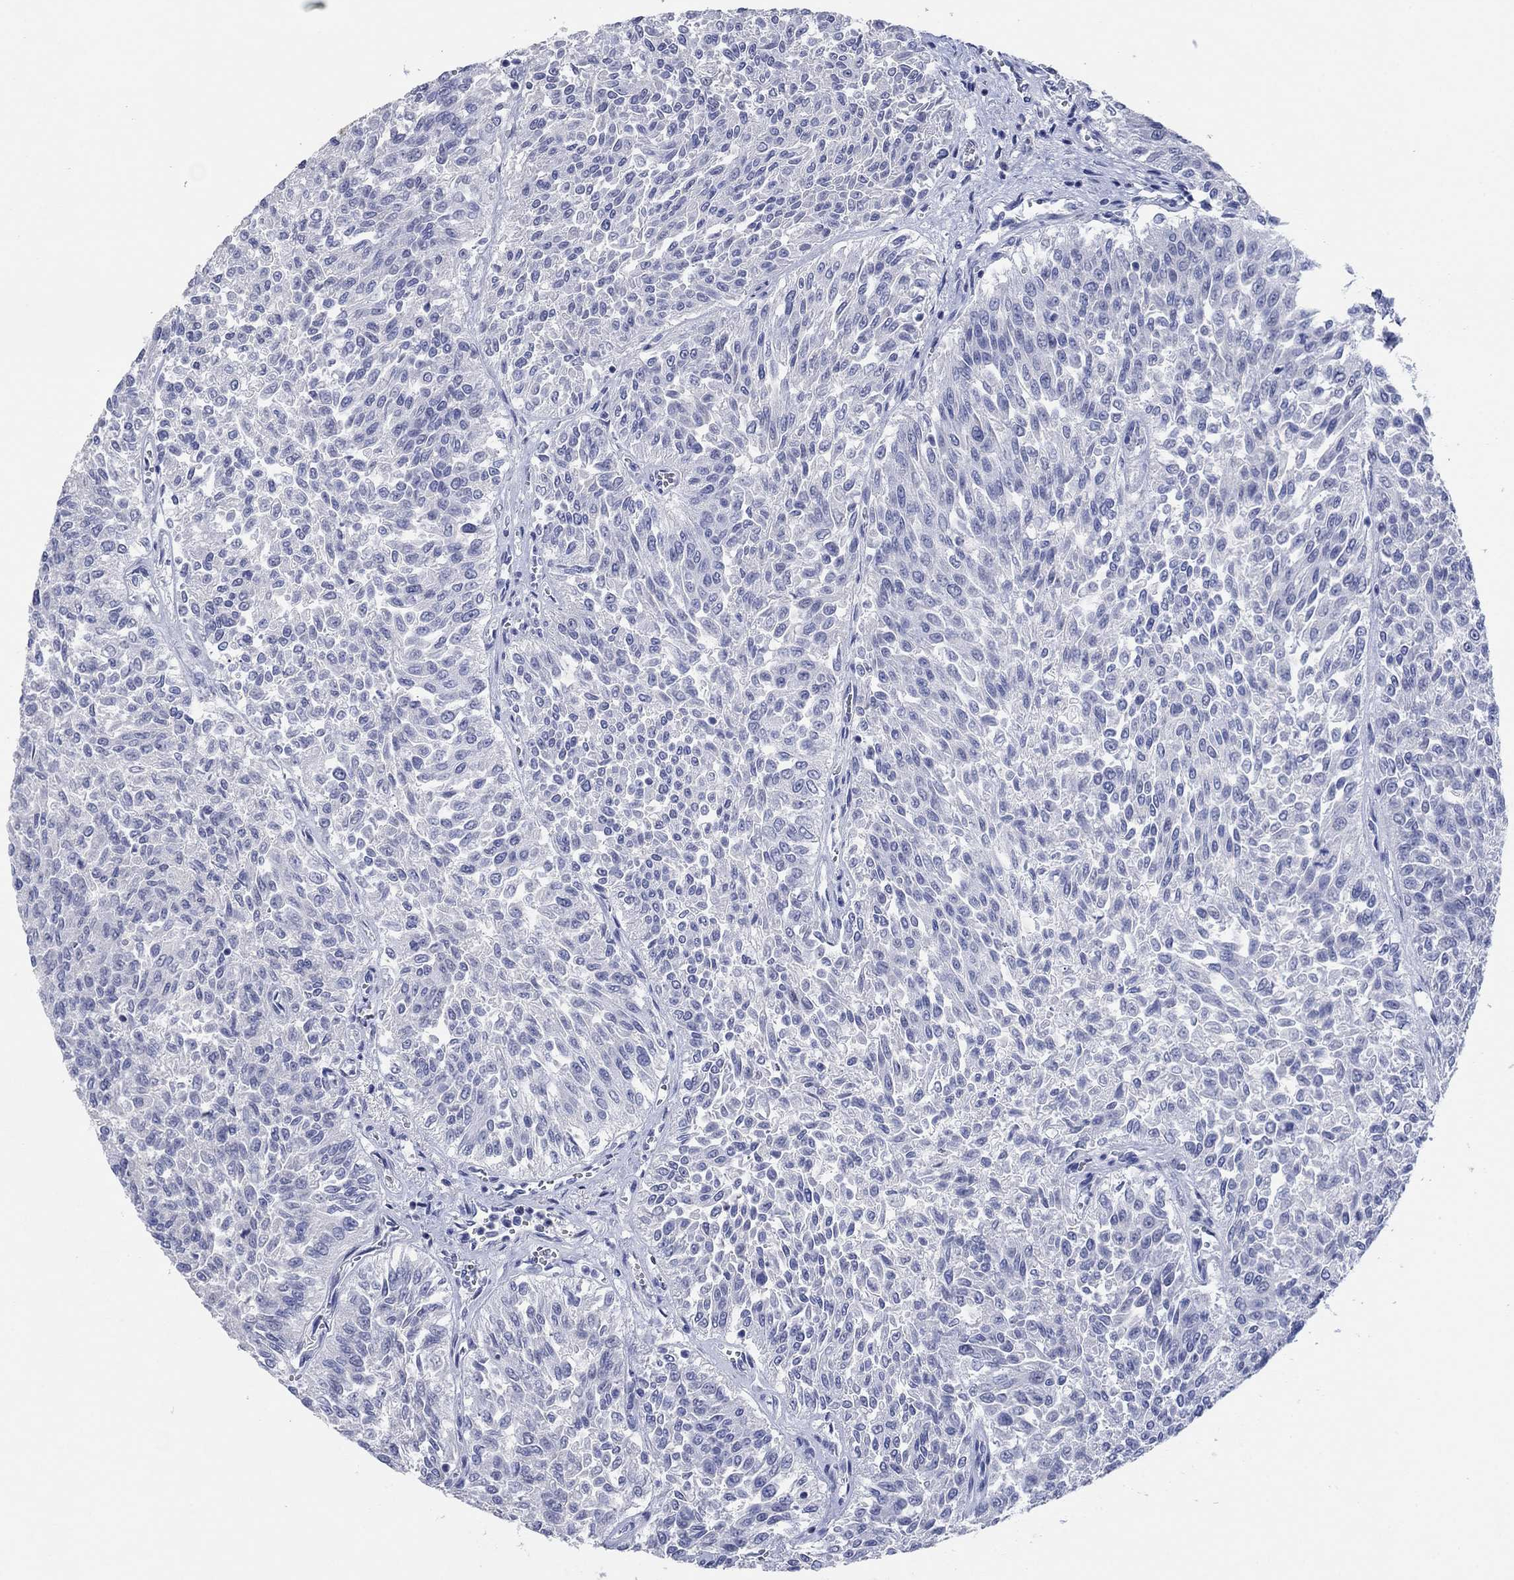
{"staining": {"intensity": "negative", "quantity": "none", "location": "none"}, "tissue": "urothelial cancer", "cell_type": "Tumor cells", "image_type": "cancer", "snomed": [{"axis": "morphology", "description": "Urothelial carcinoma, Low grade"}, {"axis": "topography", "description": "Urinary bladder"}], "caption": "This histopathology image is of low-grade urothelial carcinoma stained with immunohistochemistry (IHC) to label a protein in brown with the nuclei are counter-stained blue. There is no expression in tumor cells.", "gene": "POU5F1", "patient": {"sex": "male", "age": 78}}